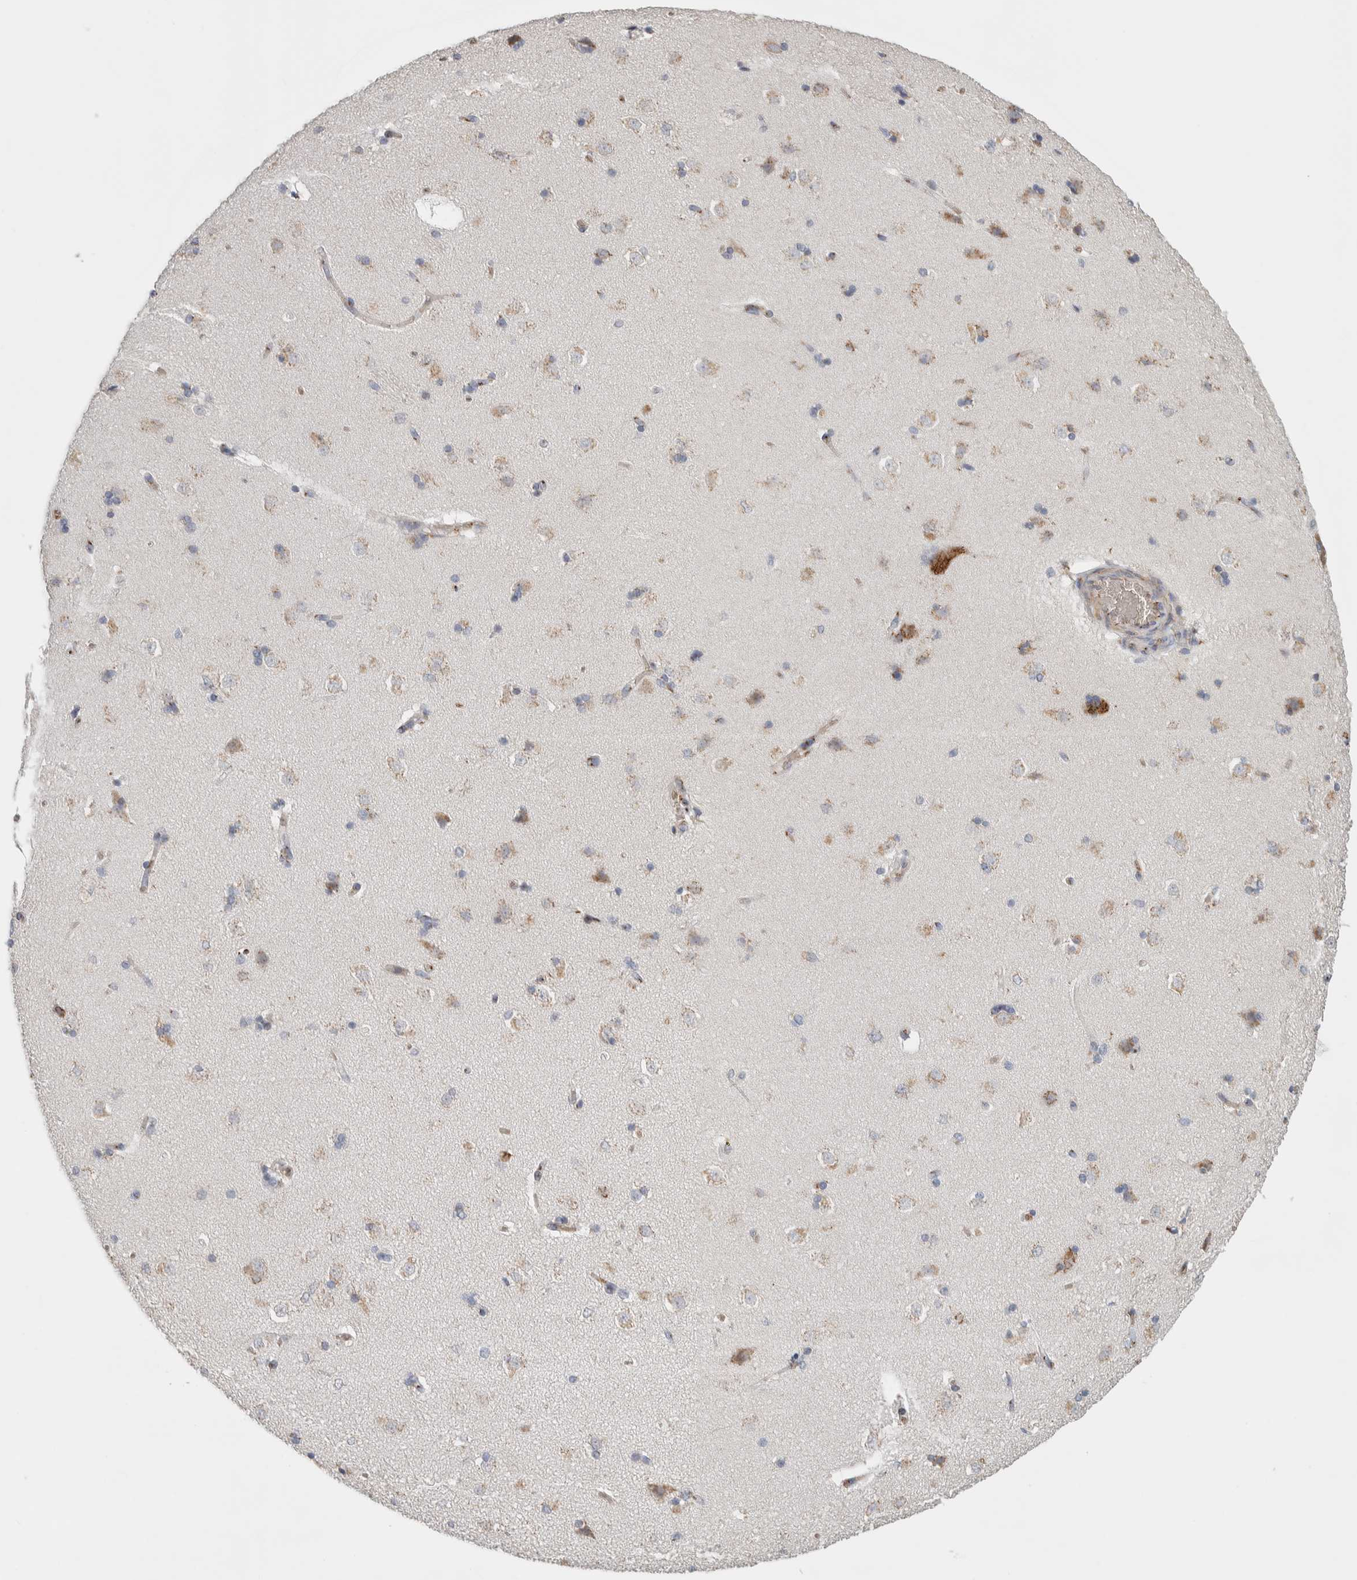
{"staining": {"intensity": "weak", "quantity": "25%-75%", "location": "cytoplasmic/membranous"}, "tissue": "caudate", "cell_type": "Glial cells", "image_type": "normal", "snomed": [{"axis": "morphology", "description": "Normal tissue, NOS"}, {"axis": "topography", "description": "Lateral ventricle wall"}], "caption": "A brown stain labels weak cytoplasmic/membranous staining of a protein in glial cells of benign human caudate. (DAB (3,3'-diaminobenzidine) = brown stain, brightfield microscopy at high magnification).", "gene": "SLC38A10", "patient": {"sex": "female", "age": 19}}